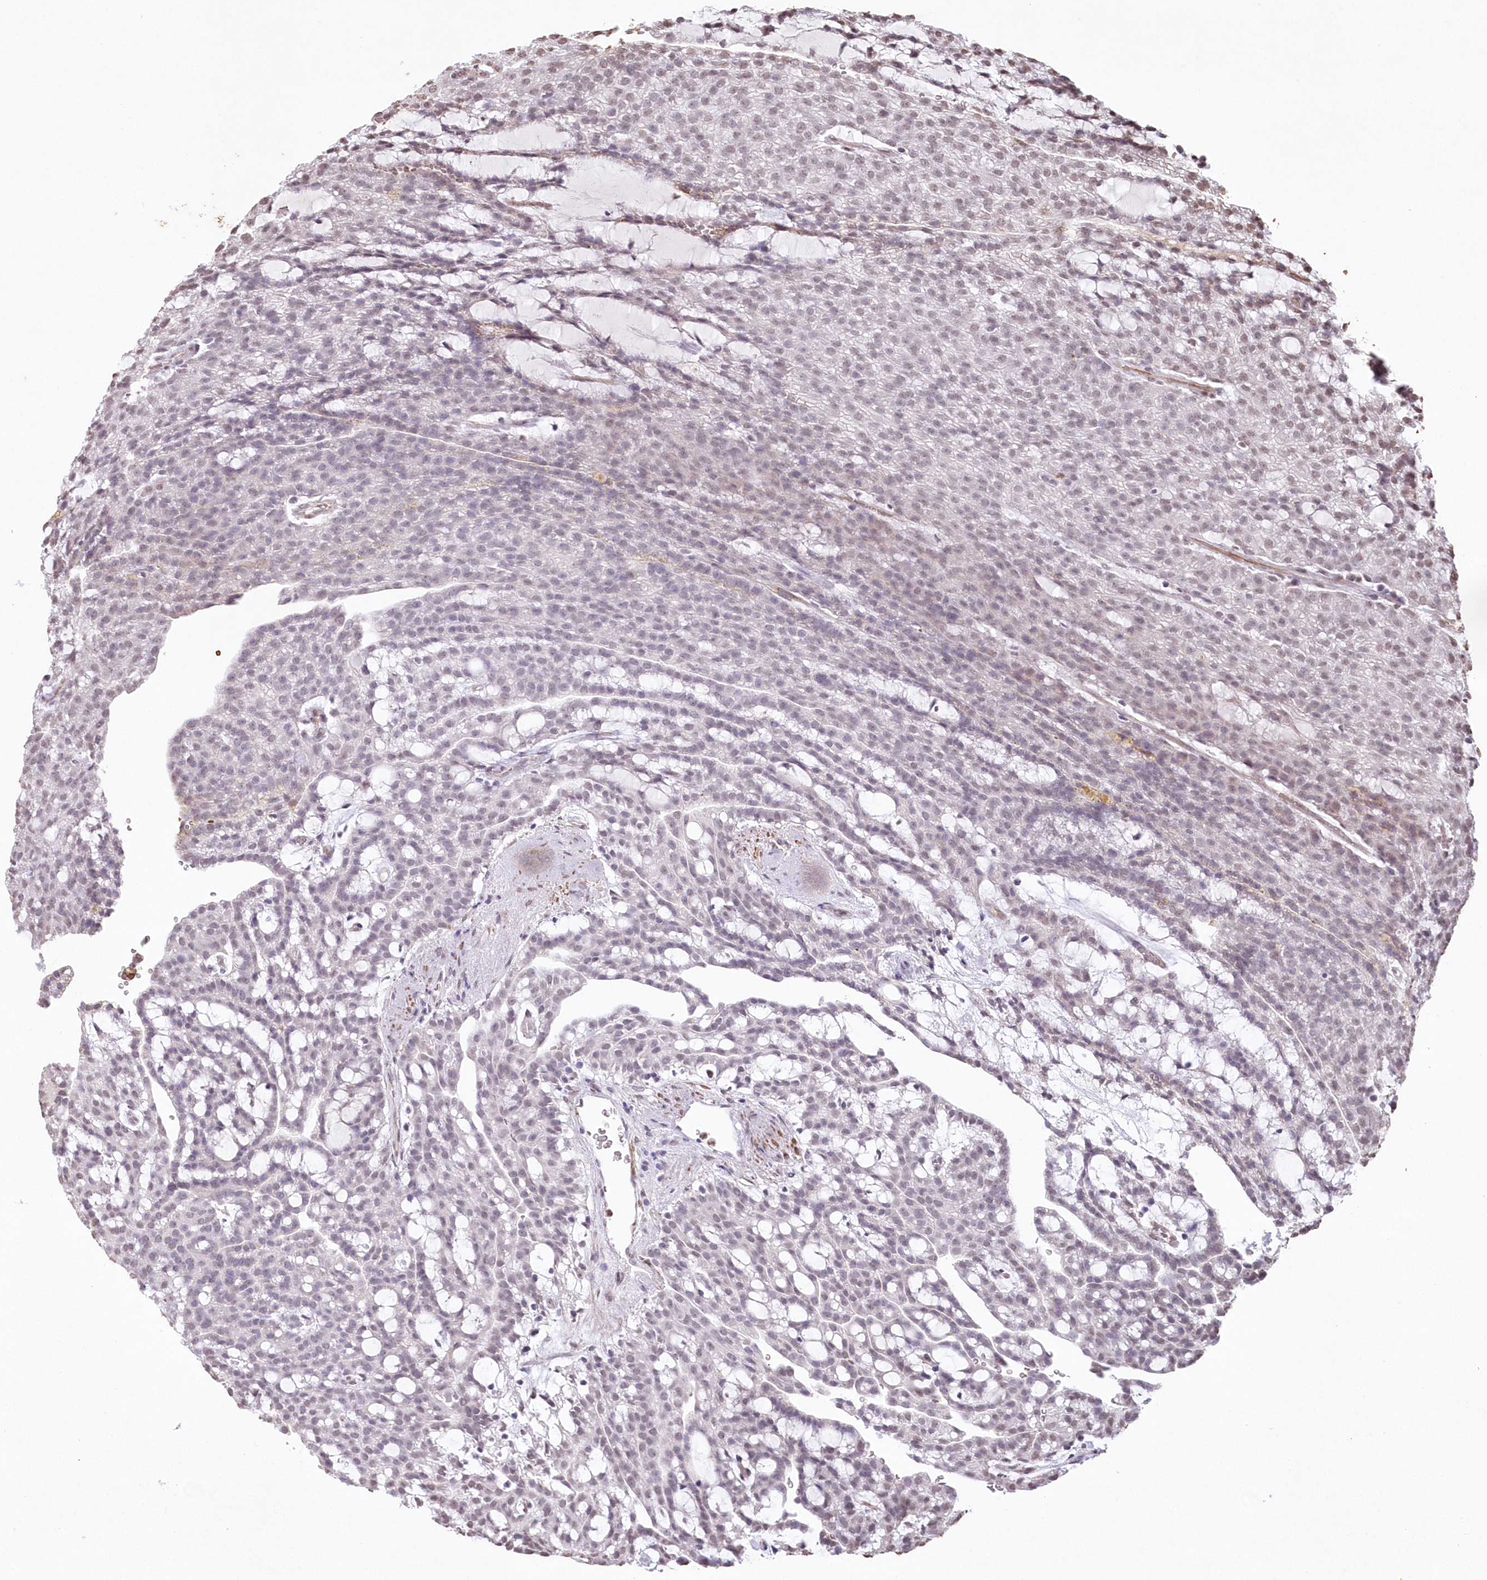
{"staining": {"intensity": "negative", "quantity": "none", "location": "none"}, "tissue": "renal cancer", "cell_type": "Tumor cells", "image_type": "cancer", "snomed": [{"axis": "morphology", "description": "Adenocarcinoma, NOS"}, {"axis": "topography", "description": "Kidney"}], "caption": "A high-resolution histopathology image shows immunohistochemistry (IHC) staining of renal adenocarcinoma, which exhibits no significant staining in tumor cells.", "gene": "RBM27", "patient": {"sex": "male", "age": 63}}